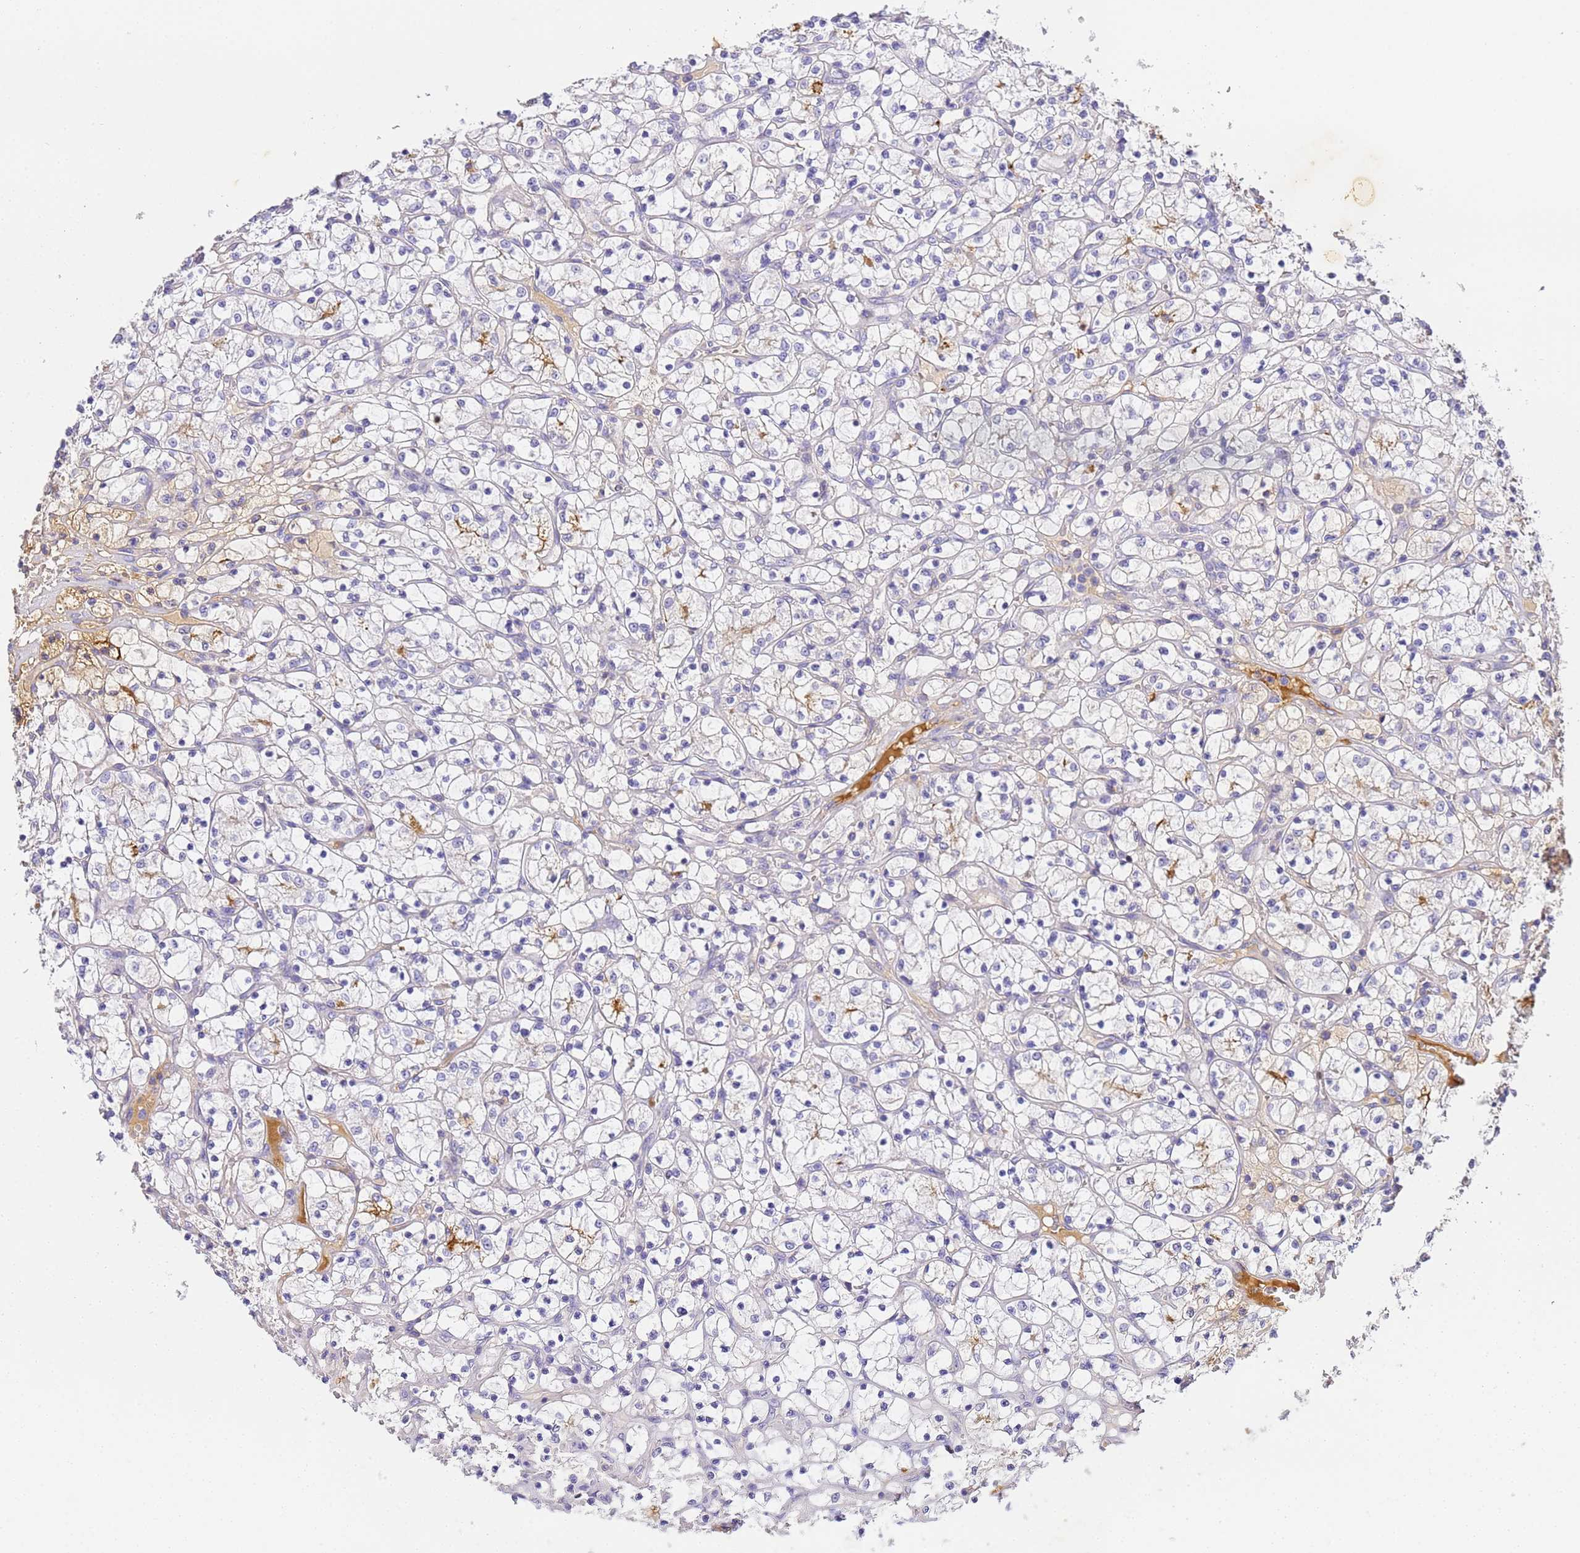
{"staining": {"intensity": "moderate", "quantity": "<25%", "location": "cytoplasmic/membranous"}, "tissue": "renal cancer", "cell_type": "Tumor cells", "image_type": "cancer", "snomed": [{"axis": "morphology", "description": "Adenocarcinoma, NOS"}, {"axis": "topography", "description": "Kidney"}], "caption": "A brown stain highlights moderate cytoplasmic/membranous expression of a protein in human renal cancer (adenocarcinoma) tumor cells.", "gene": "CFHR2", "patient": {"sex": "female", "age": 69}}